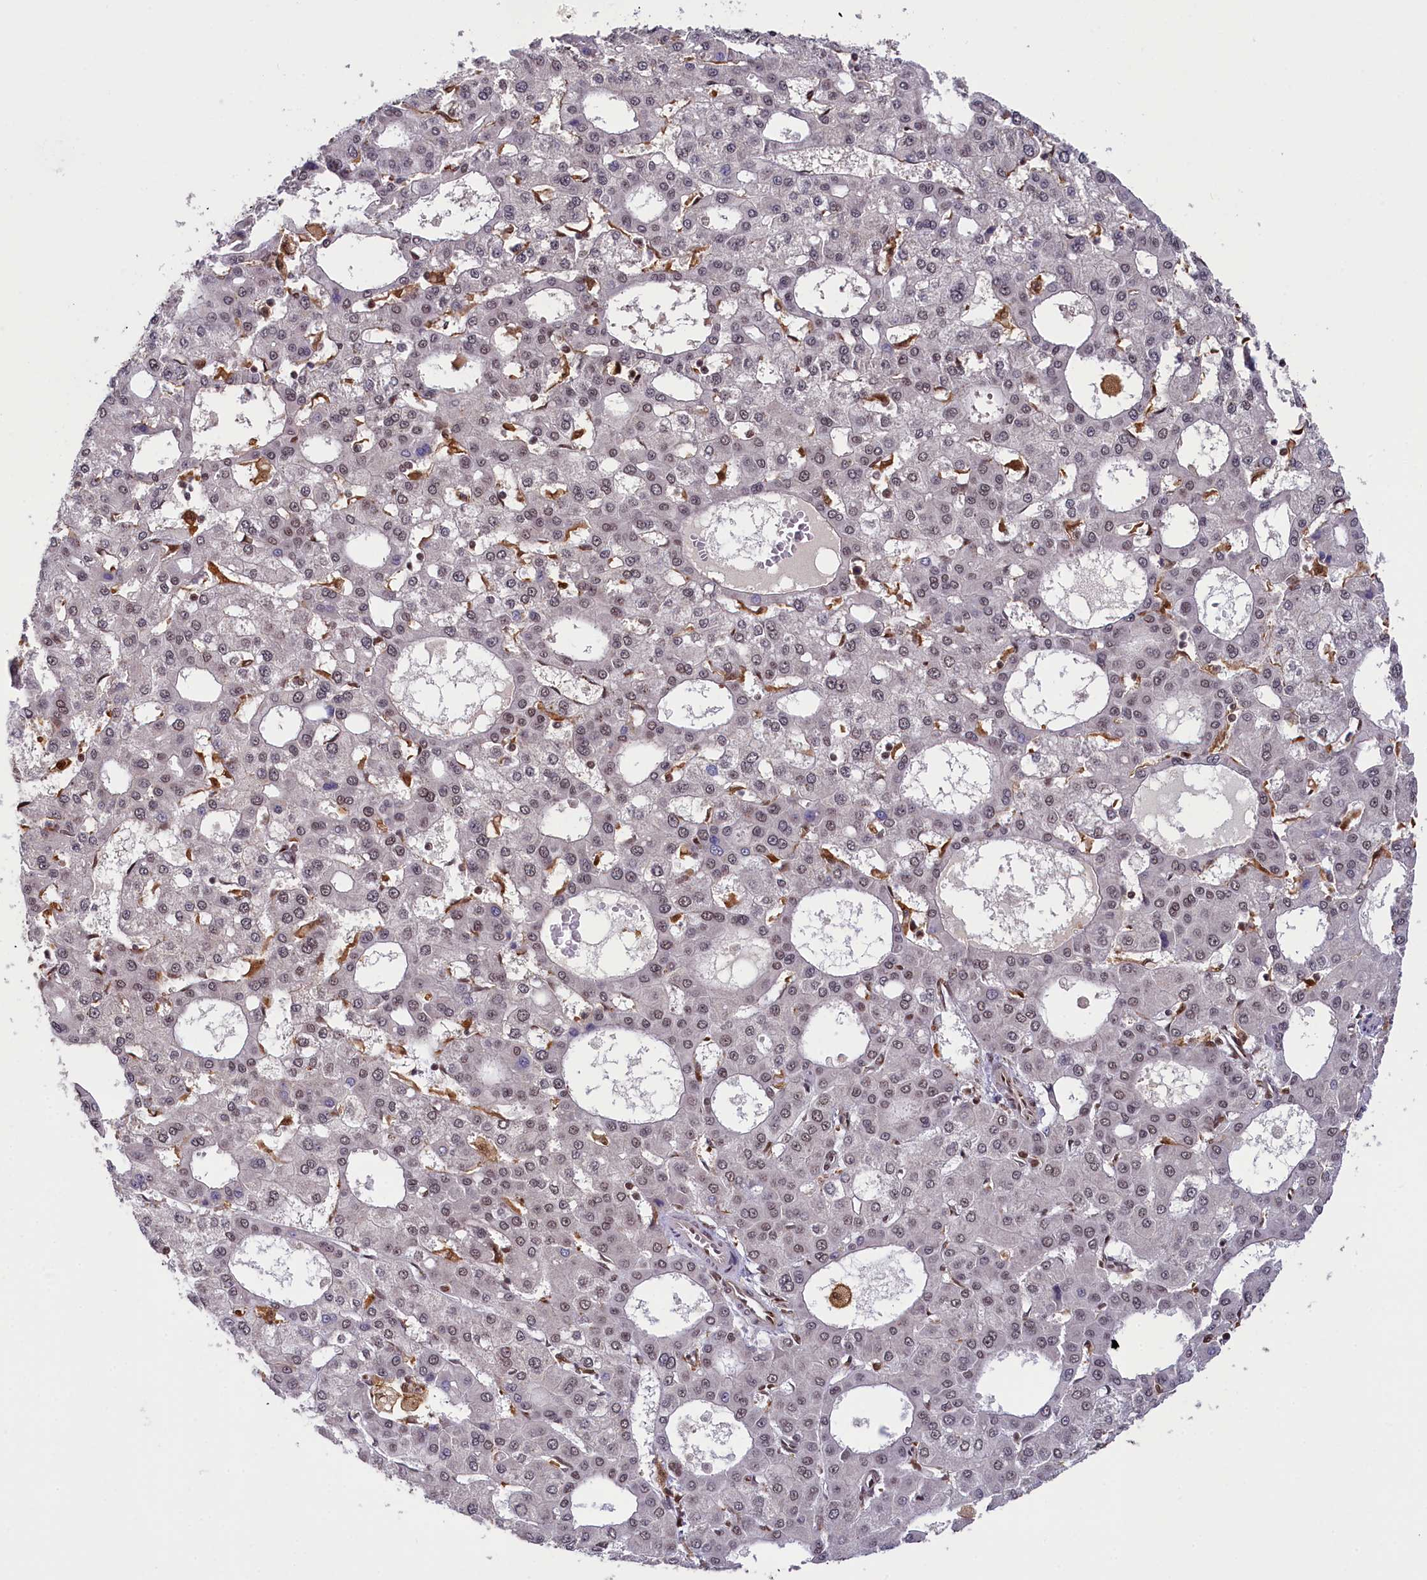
{"staining": {"intensity": "negative", "quantity": "none", "location": "none"}, "tissue": "liver cancer", "cell_type": "Tumor cells", "image_type": "cancer", "snomed": [{"axis": "morphology", "description": "Carcinoma, Hepatocellular, NOS"}, {"axis": "topography", "description": "Liver"}], "caption": "Tumor cells show no significant staining in liver cancer (hepatocellular carcinoma).", "gene": "PPHLN1", "patient": {"sex": "male", "age": 47}}